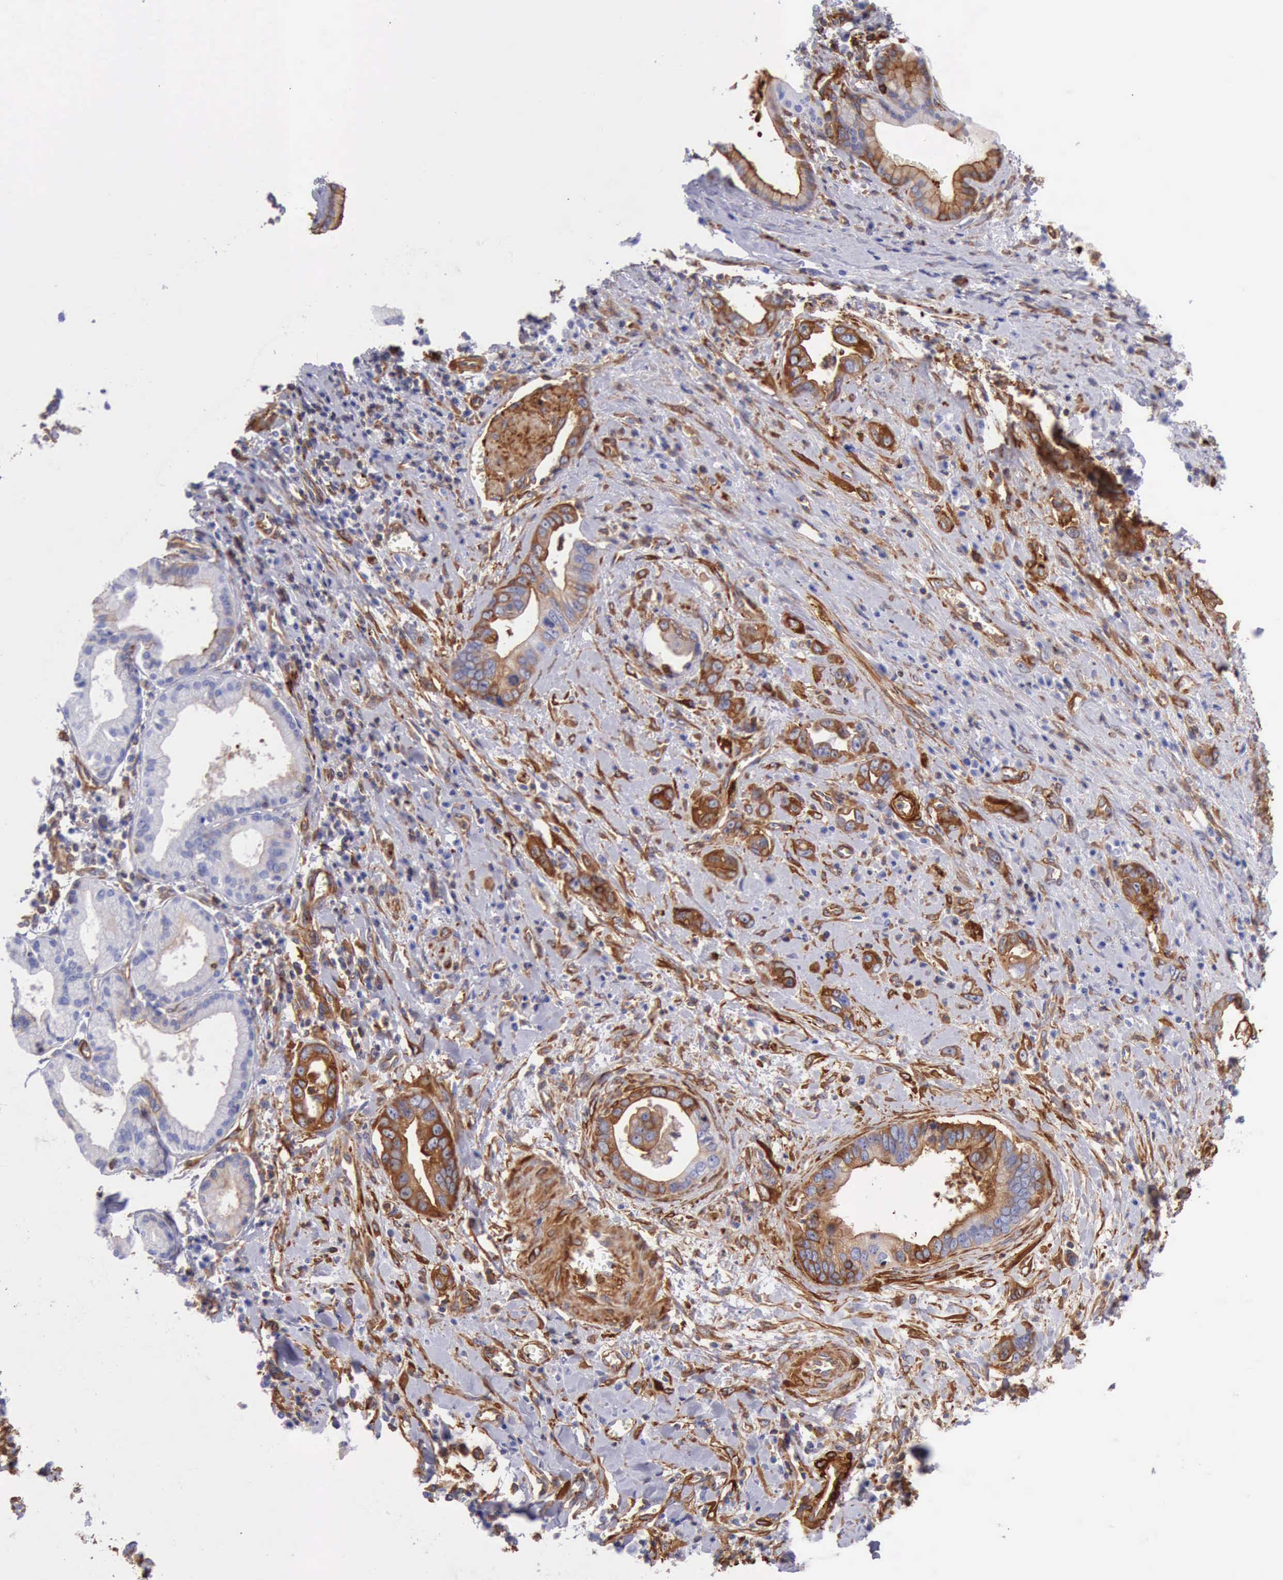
{"staining": {"intensity": "moderate", "quantity": "25%-75%", "location": "cytoplasmic/membranous"}, "tissue": "pancreatic cancer", "cell_type": "Tumor cells", "image_type": "cancer", "snomed": [{"axis": "morphology", "description": "Adenocarcinoma, NOS"}, {"axis": "topography", "description": "Pancreas"}], "caption": "Pancreatic adenocarcinoma stained with DAB (3,3'-diaminobenzidine) immunohistochemistry (IHC) displays medium levels of moderate cytoplasmic/membranous staining in approximately 25%-75% of tumor cells. (Stains: DAB (3,3'-diaminobenzidine) in brown, nuclei in blue, Microscopy: brightfield microscopy at high magnification).", "gene": "FLNA", "patient": {"sex": "male", "age": 69}}